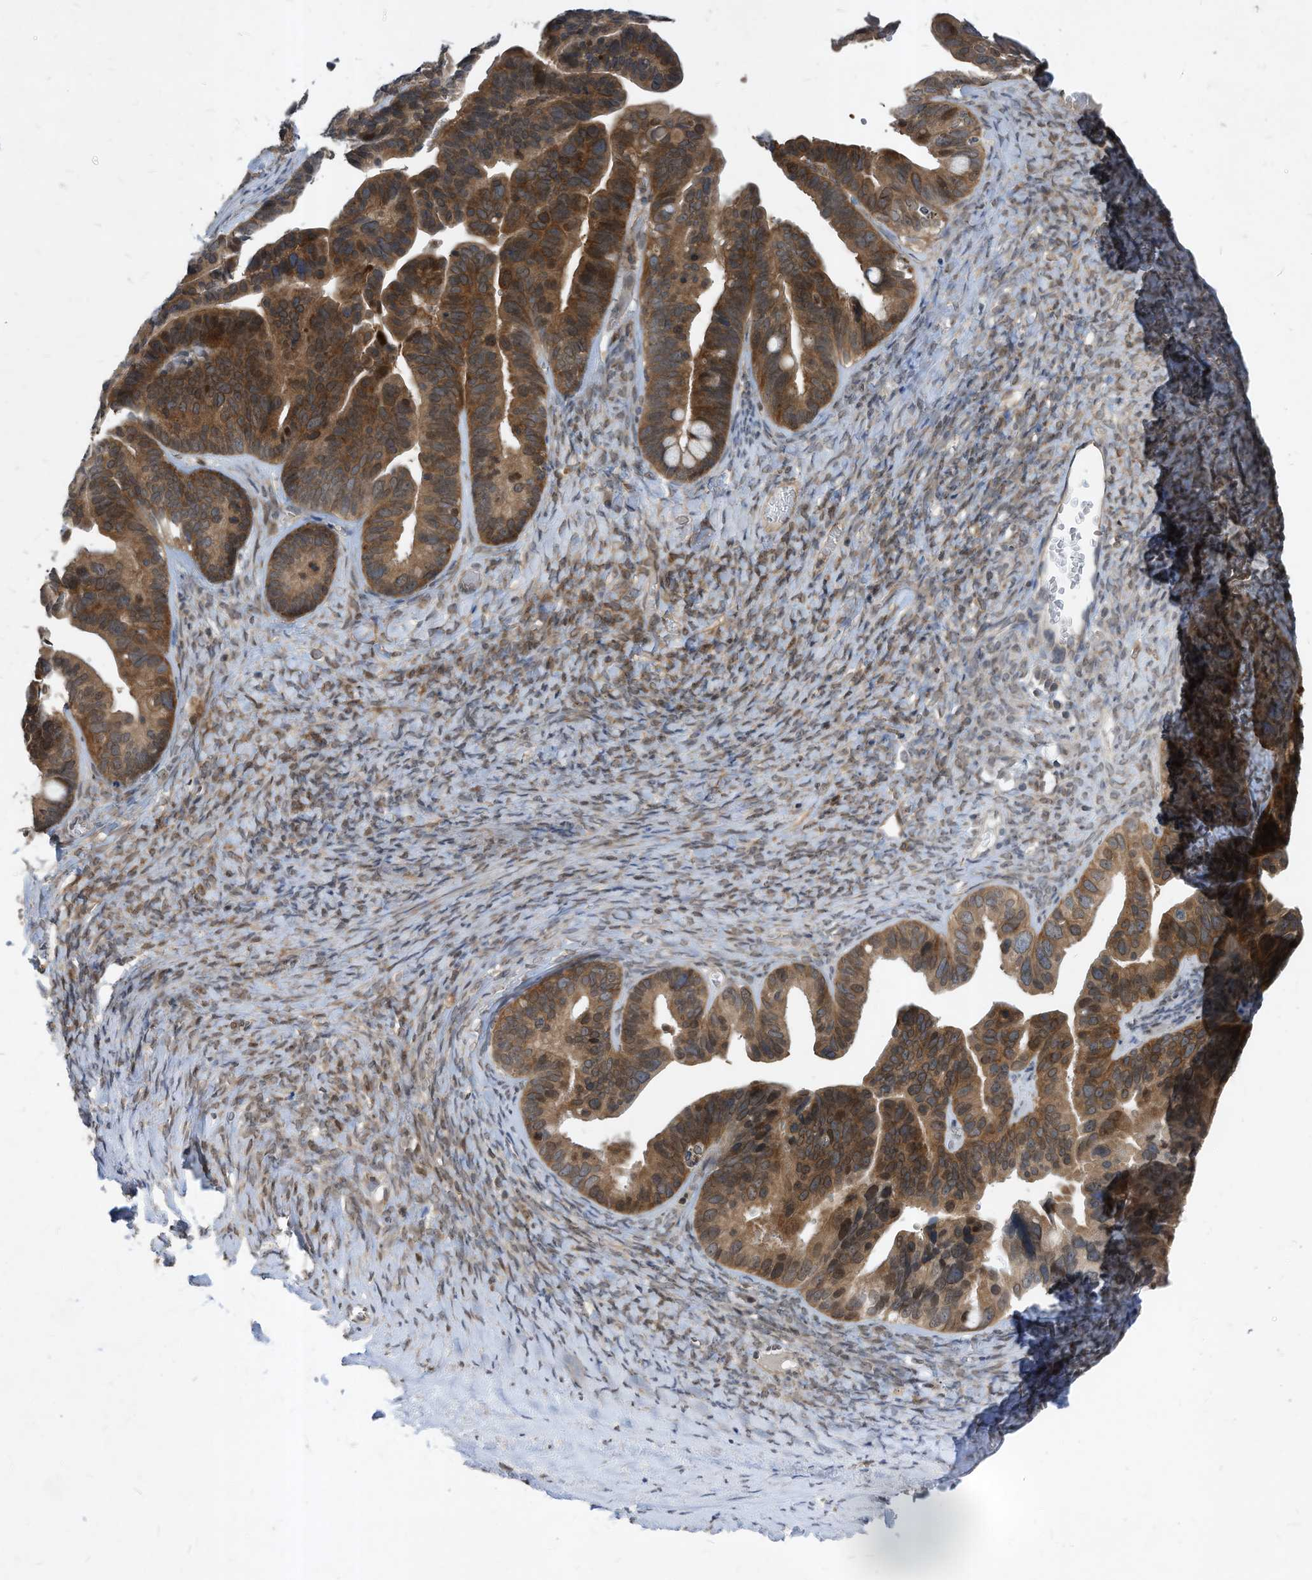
{"staining": {"intensity": "moderate", "quantity": ">75%", "location": "cytoplasmic/membranous,nuclear"}, "tissue": "ovarian cancer", "cell_type": "Tumor cells", "image_type": "cancer", "snomed": [{"axis": "morphology", "description": "Cystadenocarcinoma, serous, NOS"}, {"axis": "topography", "description": "Ovary"}], "caption": "Protein staining demonstrates moderate cytoplasmic/membranous and nuclear expression in about >75% of tumor cells in ovarian cancer.", "gene": "KPNB1", "patient": {"sex": "female", "age": 56}}